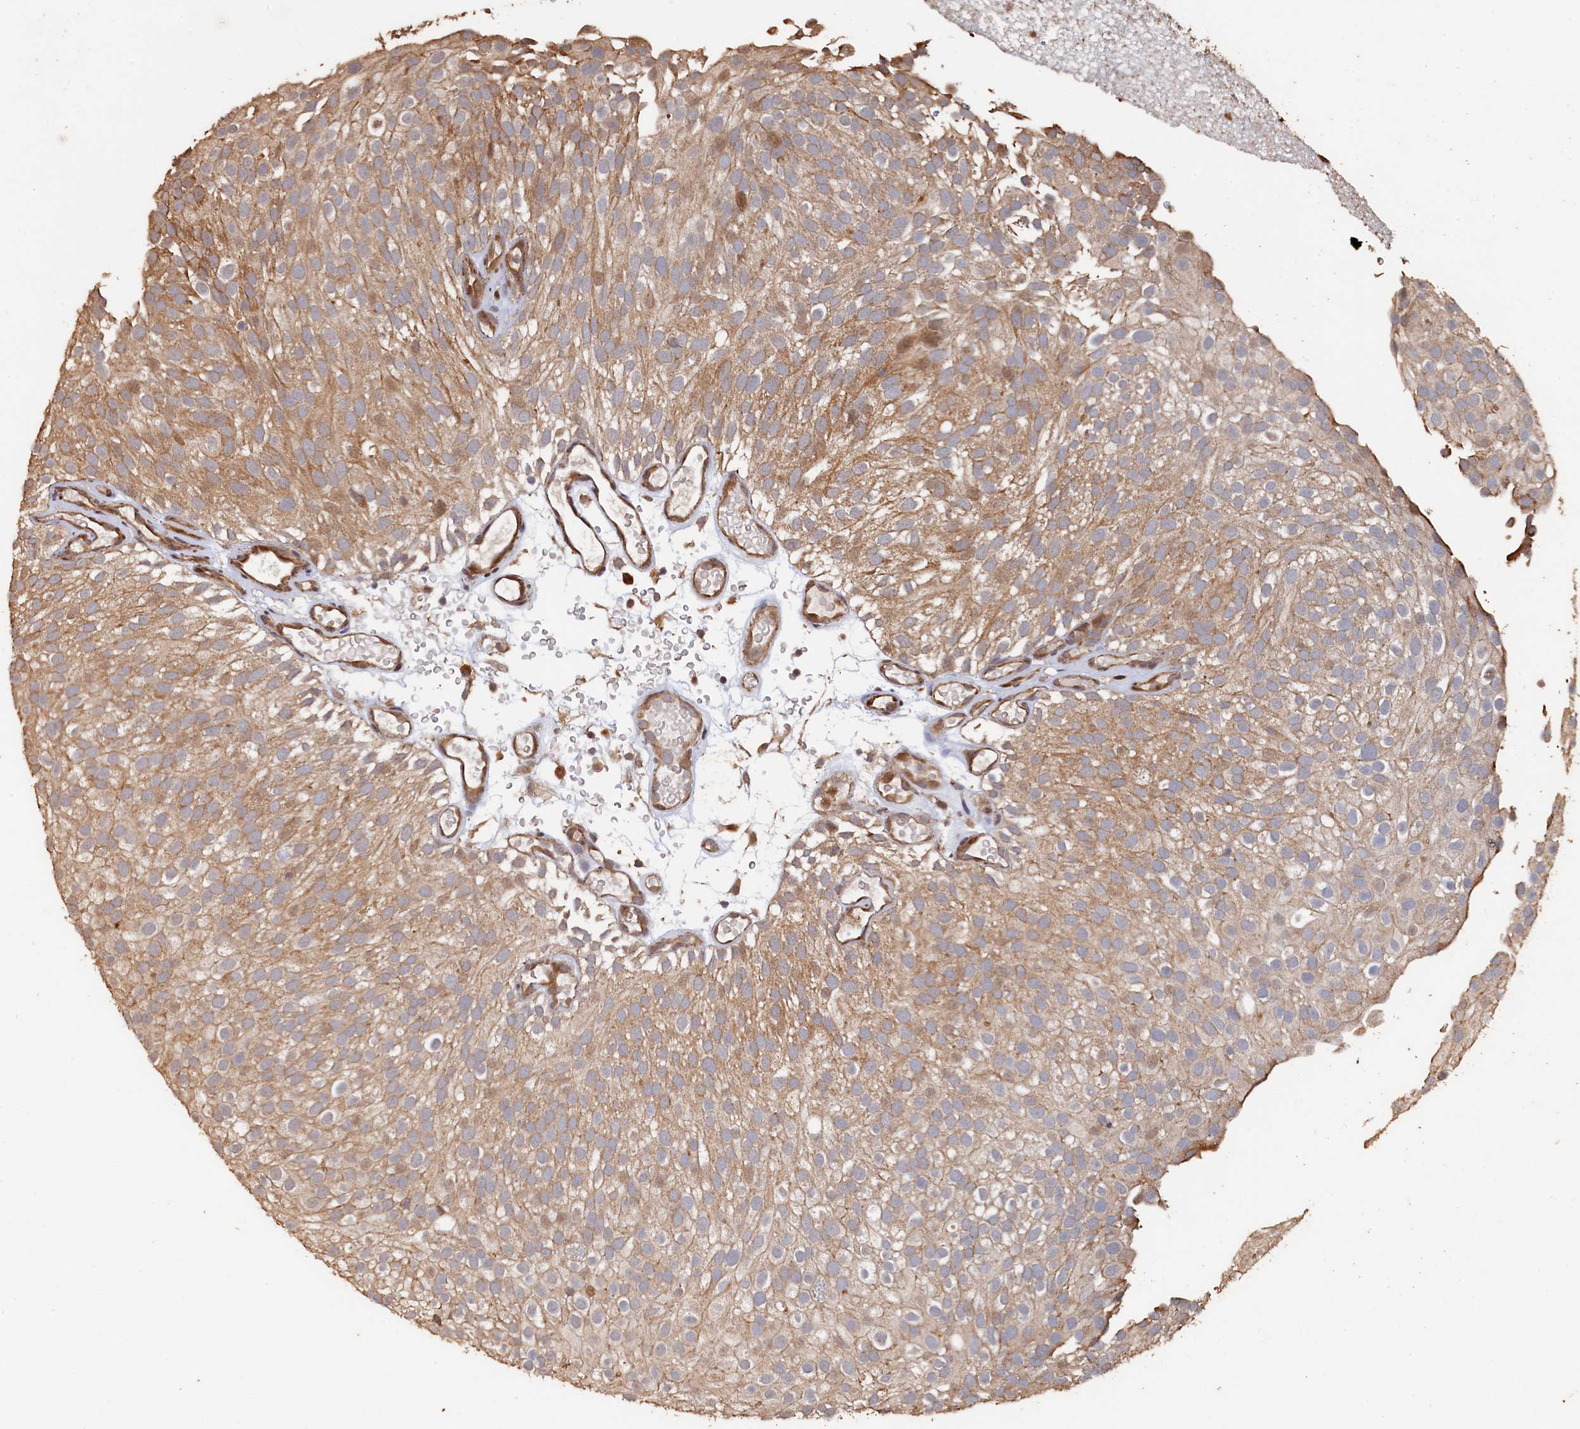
{"staining": {"intensity": "weak", "quantity": ">75%", "location": "cytoplasmic/membranous"}, "tissue": "urothelial cancer", "cell_type": "Tumor cells", "image_type": "cancer", "snomed": [{"axis": "morphology", "description": "Urothelial carcinoma, Low grade"}, {"axis": "topography", "description": "Urinary bladder"}], "caption": "Urothelial cancer stained for a protein (brown) exhibits weak cytoplasmic/membranous positive expression in approximately >75% of tumor cells.", "gene": "PIGN", "patient": {"sex": "male", "age": 78}}